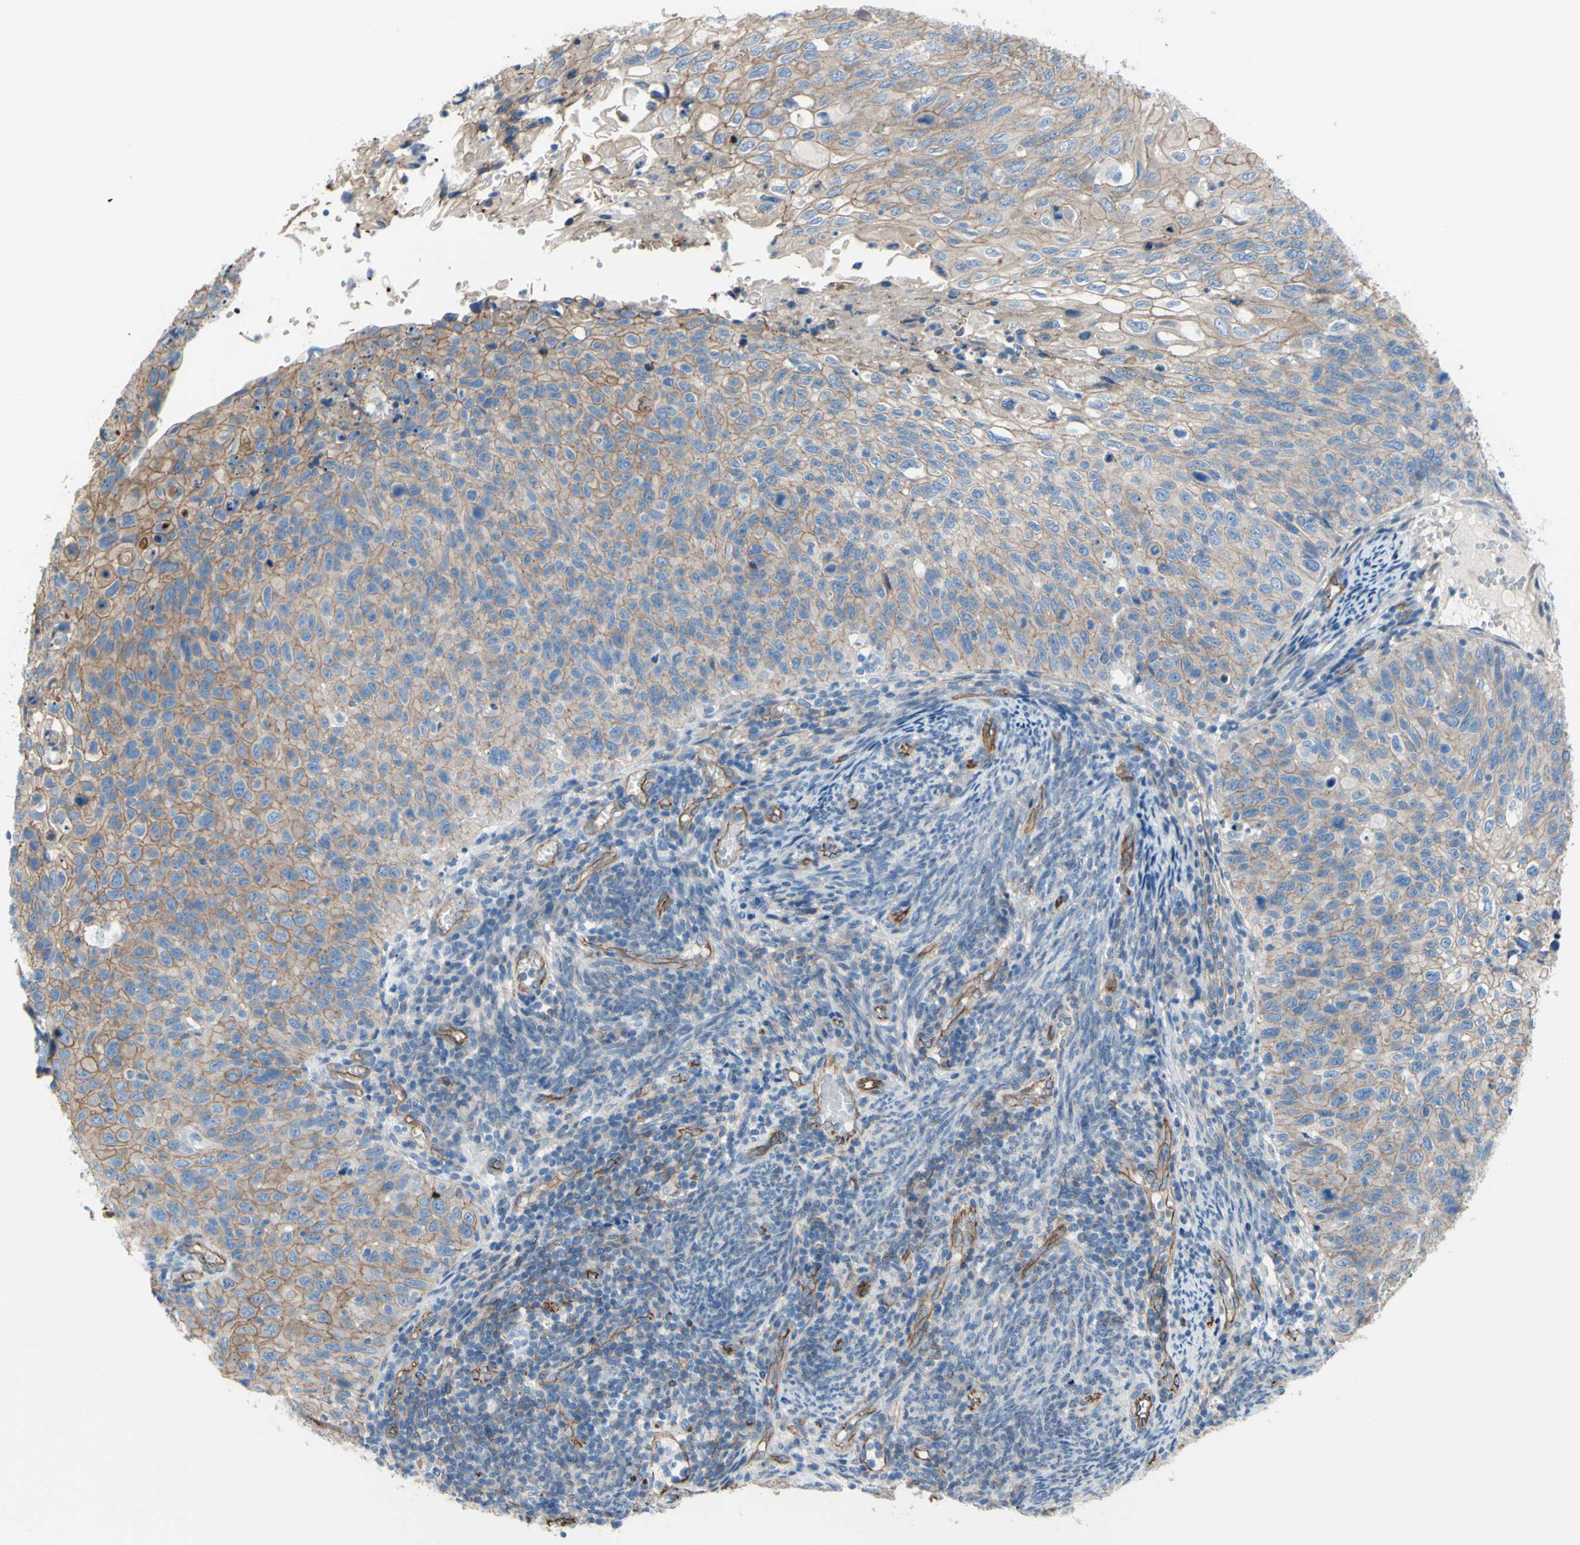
{"staining": {"intensity": "moderate", "quantity": ">75%", "location": "cytoplasmic/membranous"}, "tissue": "cervical cancer", "cell_type": "Tumor cells", "image_type": "cancer", "snomed": [{"axis": "morphology", "description": "Squamous cell carcinoma, NOS"}, {"axis": "topography", "description": "Cervix"}], "caption": "This is an image of immunohistochemistry staining of cervical squamous cell carcinoma, which shows moderate expression in the cytoplasmic/membranous of tumor cells.", "gene": "TPBG", "patient": {"sex": "female", "age": 70}}